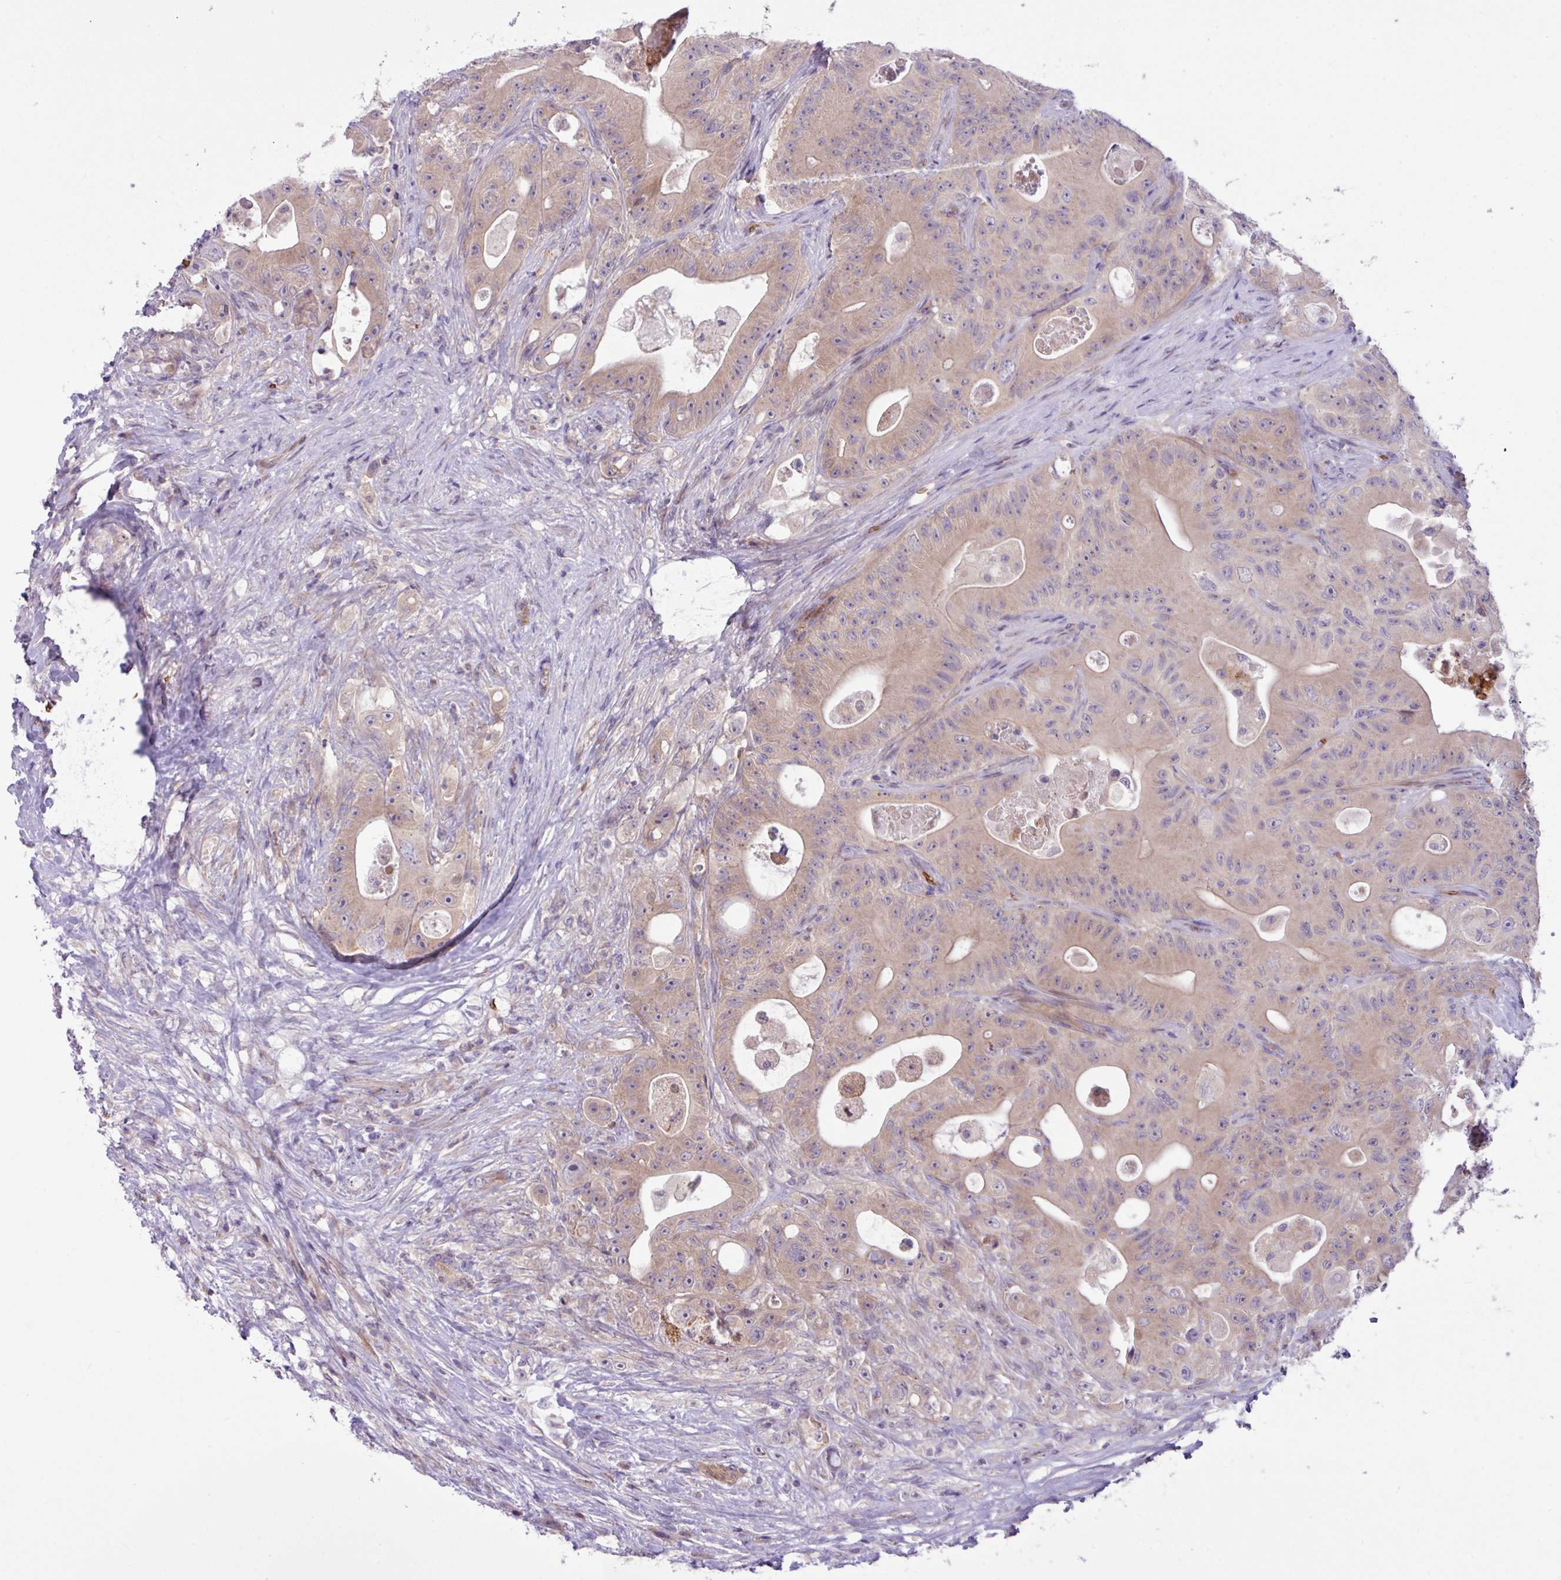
{"staining": {"intensity": "weak", "quantity": ">75%", "location": "cytoplasmic/membranous"}, "tissue": "colorectal cancer", "cell_type": "Tumor cells", "image_type": "cancer", "snomed": [{"axis": "morphology", "description": "Adenocarcinoma, NOS"}, {"axis": "topography", "description": "Colon"}], "caption": "Colorectal cancer (adenocarcinoma) stained with a protein marker displays weak staining in tumor cells.", "gene": "RAD21L1", "patient": {"sex": "female", "age": 46}}